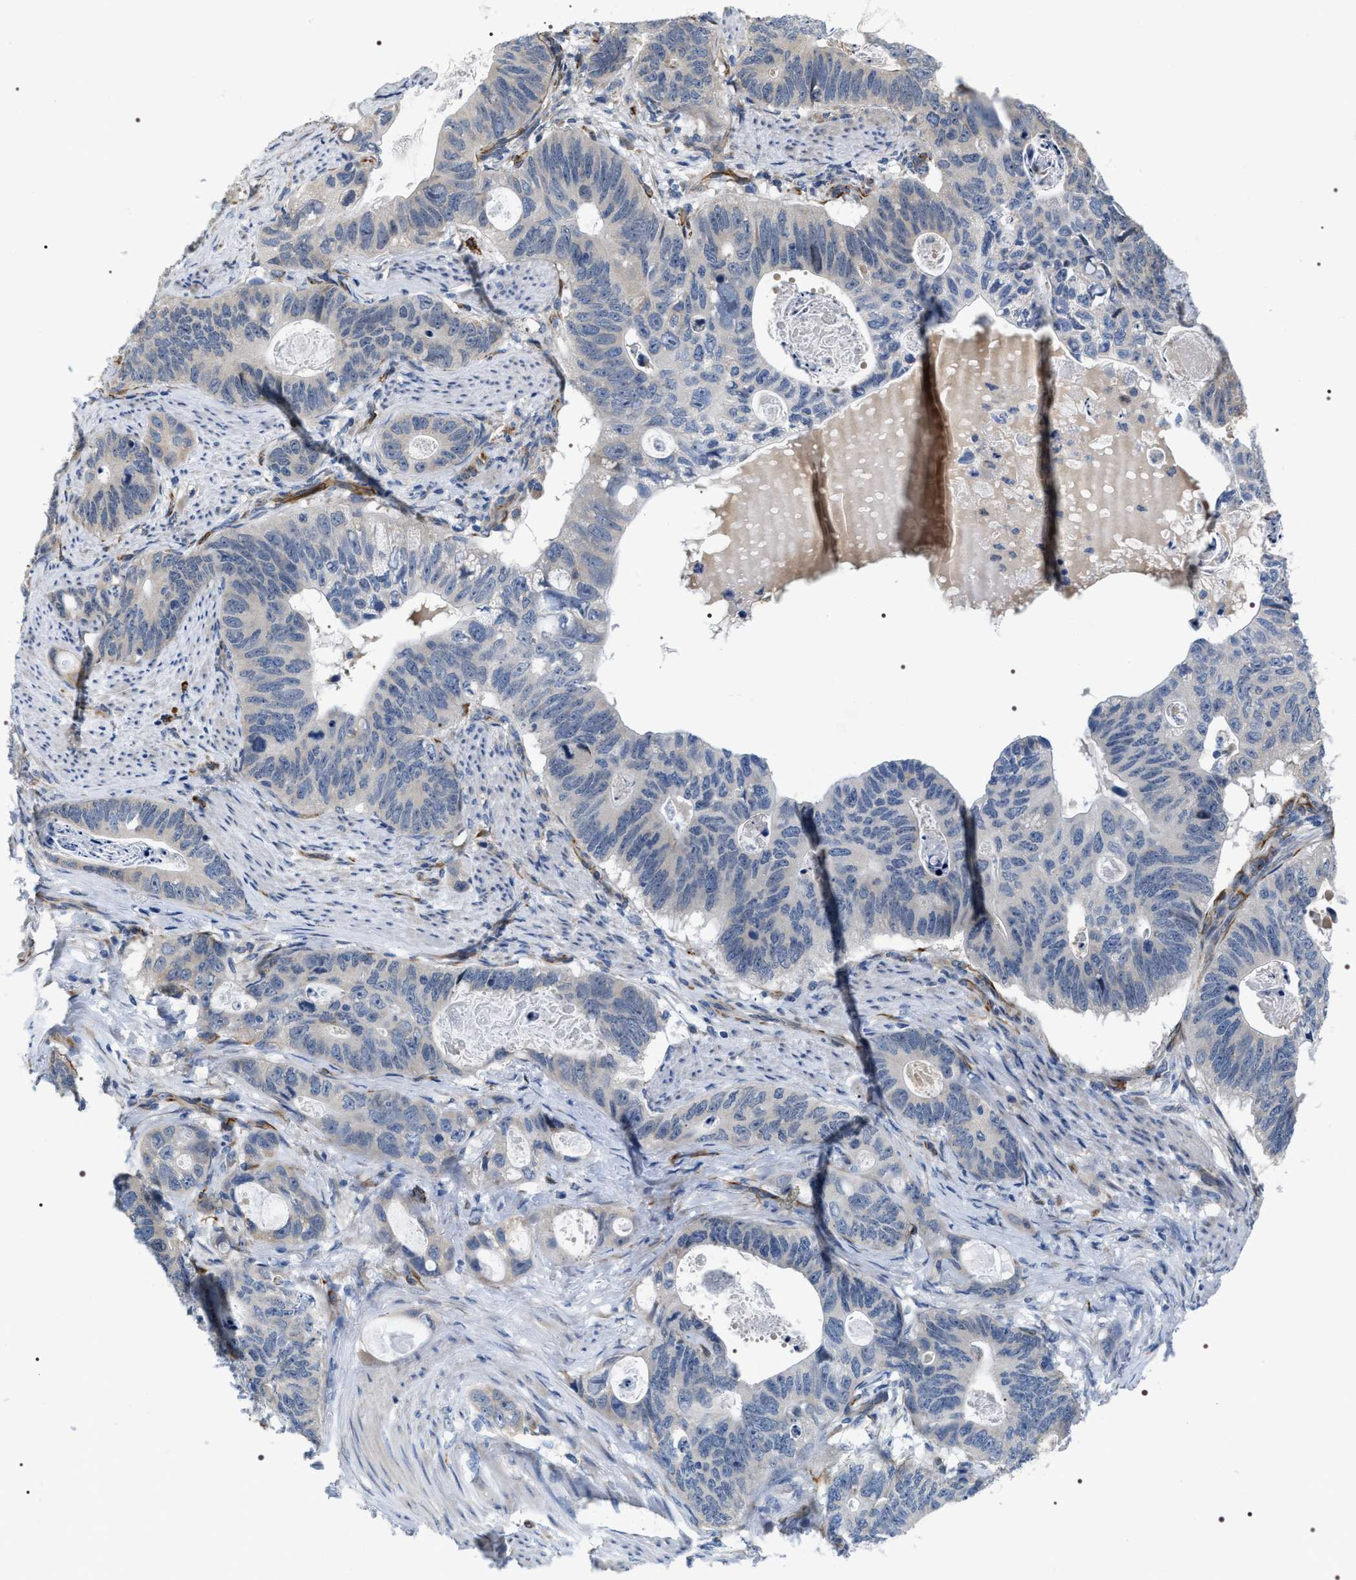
{"staining": {"intensity": "negative", "quantity": "none", "location": "none"}, "tissue": "stomach cancer", "cell_type": "Tumor cells", "image_type": "cancer", "snomed": [{"axis": "morphology", "description": "Normal tissue, NOS"}, {"axis": "morphology", "description": "Adenocarcinoma, NOS"}, {"axis": "topography", "description": "Stomach"}], "caption": "Human stomach cancer stained for a protein using IHC displays no positivity in tumor cells.", "gene": "PKD1L1", "patient": {"sex": "female", "age": 89}}